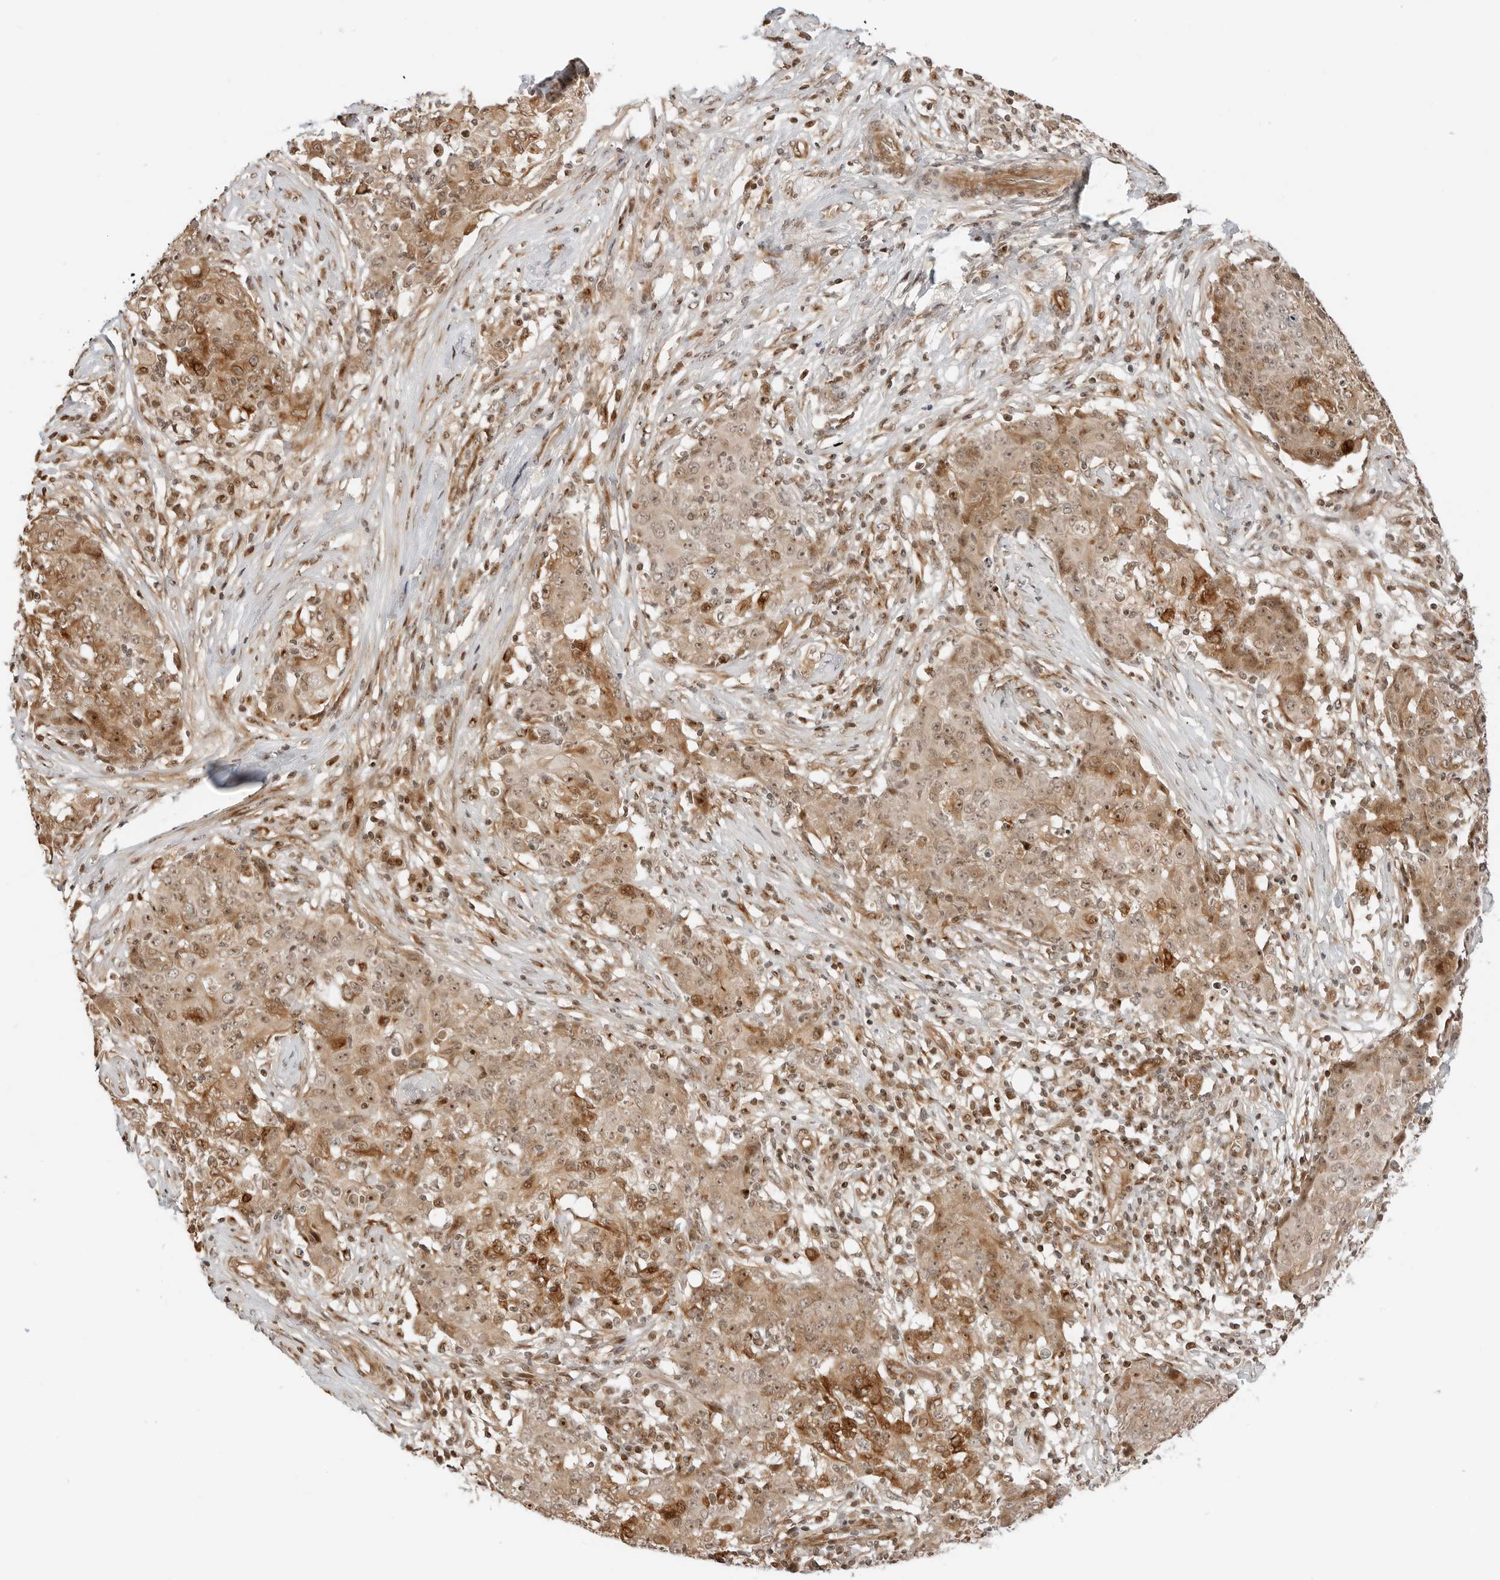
{"staining": {"intensity": "moderate", "quantity": ">75%", "location": "cytoplasmic/membranous,nuclear"}, "tissue": "ovarian cancer", "cell_type": "Tumor cells", "image_type": "cancer", "snomed": [{"axis": "morphology", "description": "Carcinoma, endometroid"}, {"axis": "topography", "description": "Ovary"}], "caption": "Immunohistochemistry (IHC) (DAB) staining of human ovarian endometroid carcinoma shows moderate cytoplasmic/membranous and nuclear protein staining in about >75% of tumor cells.", "gene": "GEM", "patient": {"sex": "female", "age": 42}}